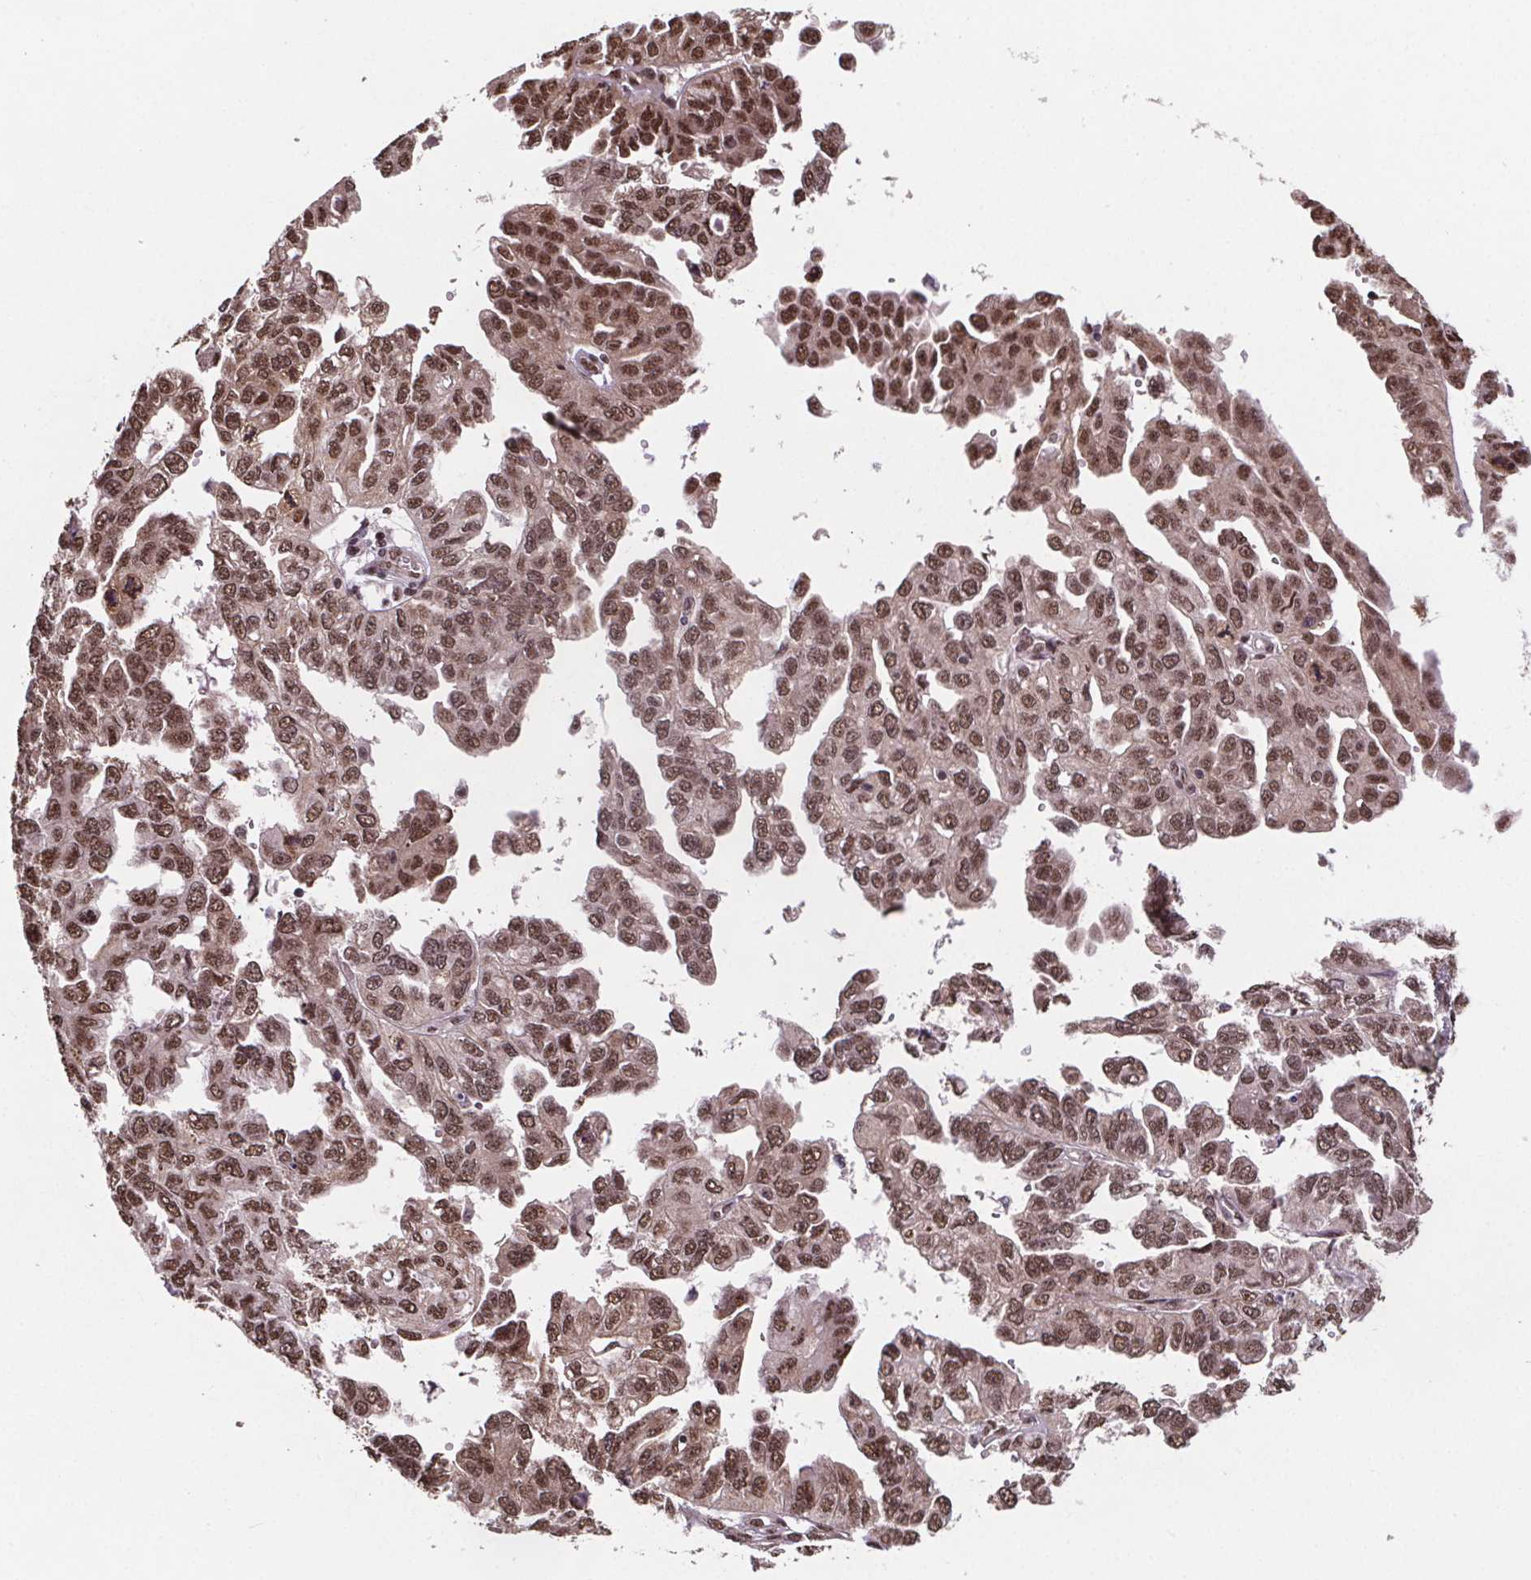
{"staining": {"intensity": "moderate", "quantity": ">75%", "location": "nuclear"}, "tissue": "ovarian cancer", "cell_type": "Tumor cells", "image_type": "cancer", "snomed": [{"axis": "morphology", "description": "Cystadenocarcinoma, serous, NOS"}, {"axis": "topography", "description": "Ovary"}], "caption": "A brown stain highlights moderate nuclear positivity of a protein in human ovarian cancer tumor cells.", "gene": "JARID2", "patient": {"sex": "female", "age": 53}}